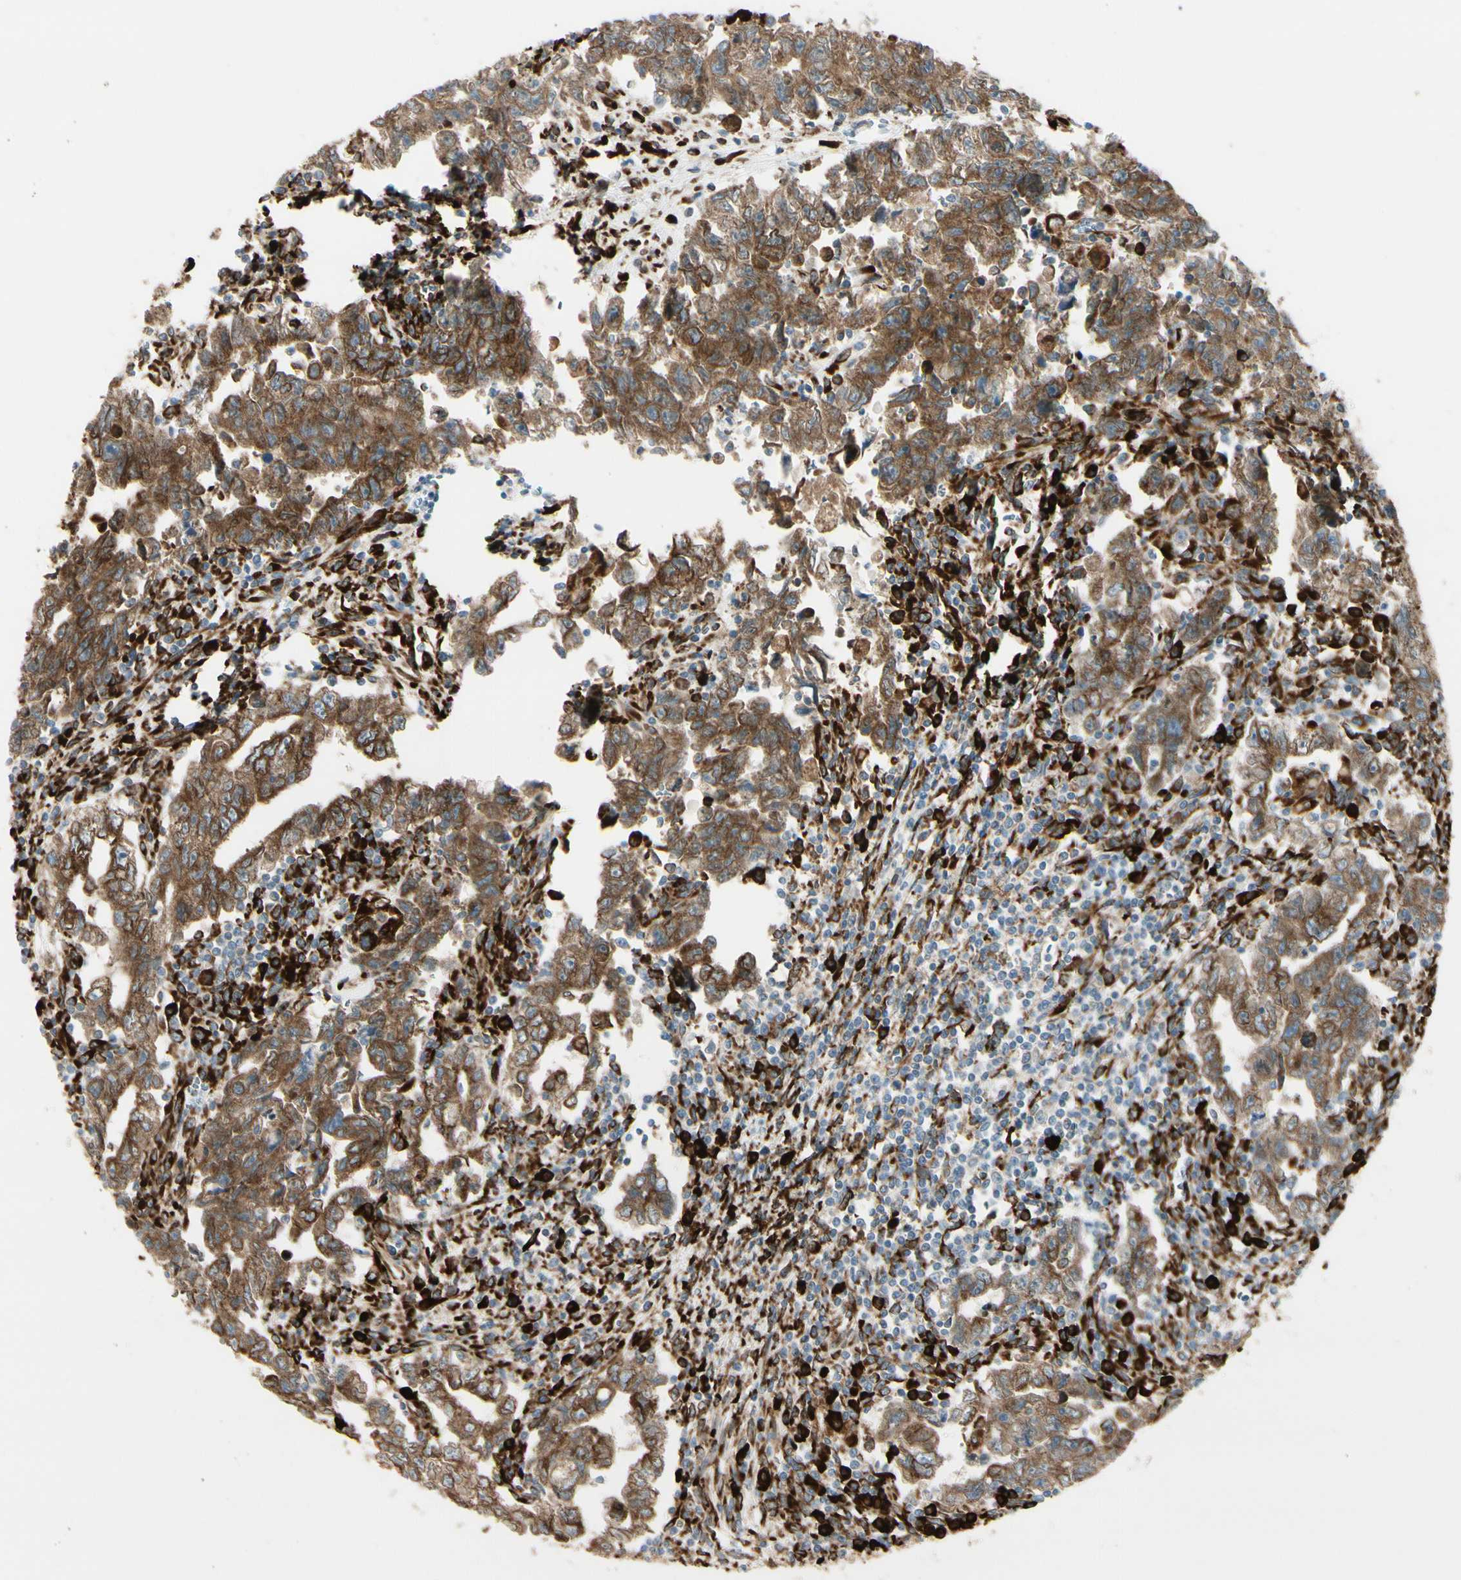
{"staining": {"intensity": "moderate", "quantity": ">75%", "location": "cytoplasmic/membranous"}, "tissue": "testis cancer", "cell_type": "Tumor cells", "image_type": "cancer", "snomed": [{"axis": "morphology", "description": "Carcinoma, Embryonal, NOS"}, {"axis": "topography", "description": "Testis"}], "caption": "Immunohistochemical staining of testis cancer reveals medium levels of moderate cytoplasmic/membranous staining in approximately >75% of tumor cells. (DAB (3,3'-diaminobenzidine) = brown stain, brightfield microscopy at high magnification).", "gene": "RRBP1", "patient": {"sex": "male", "age": 28}}